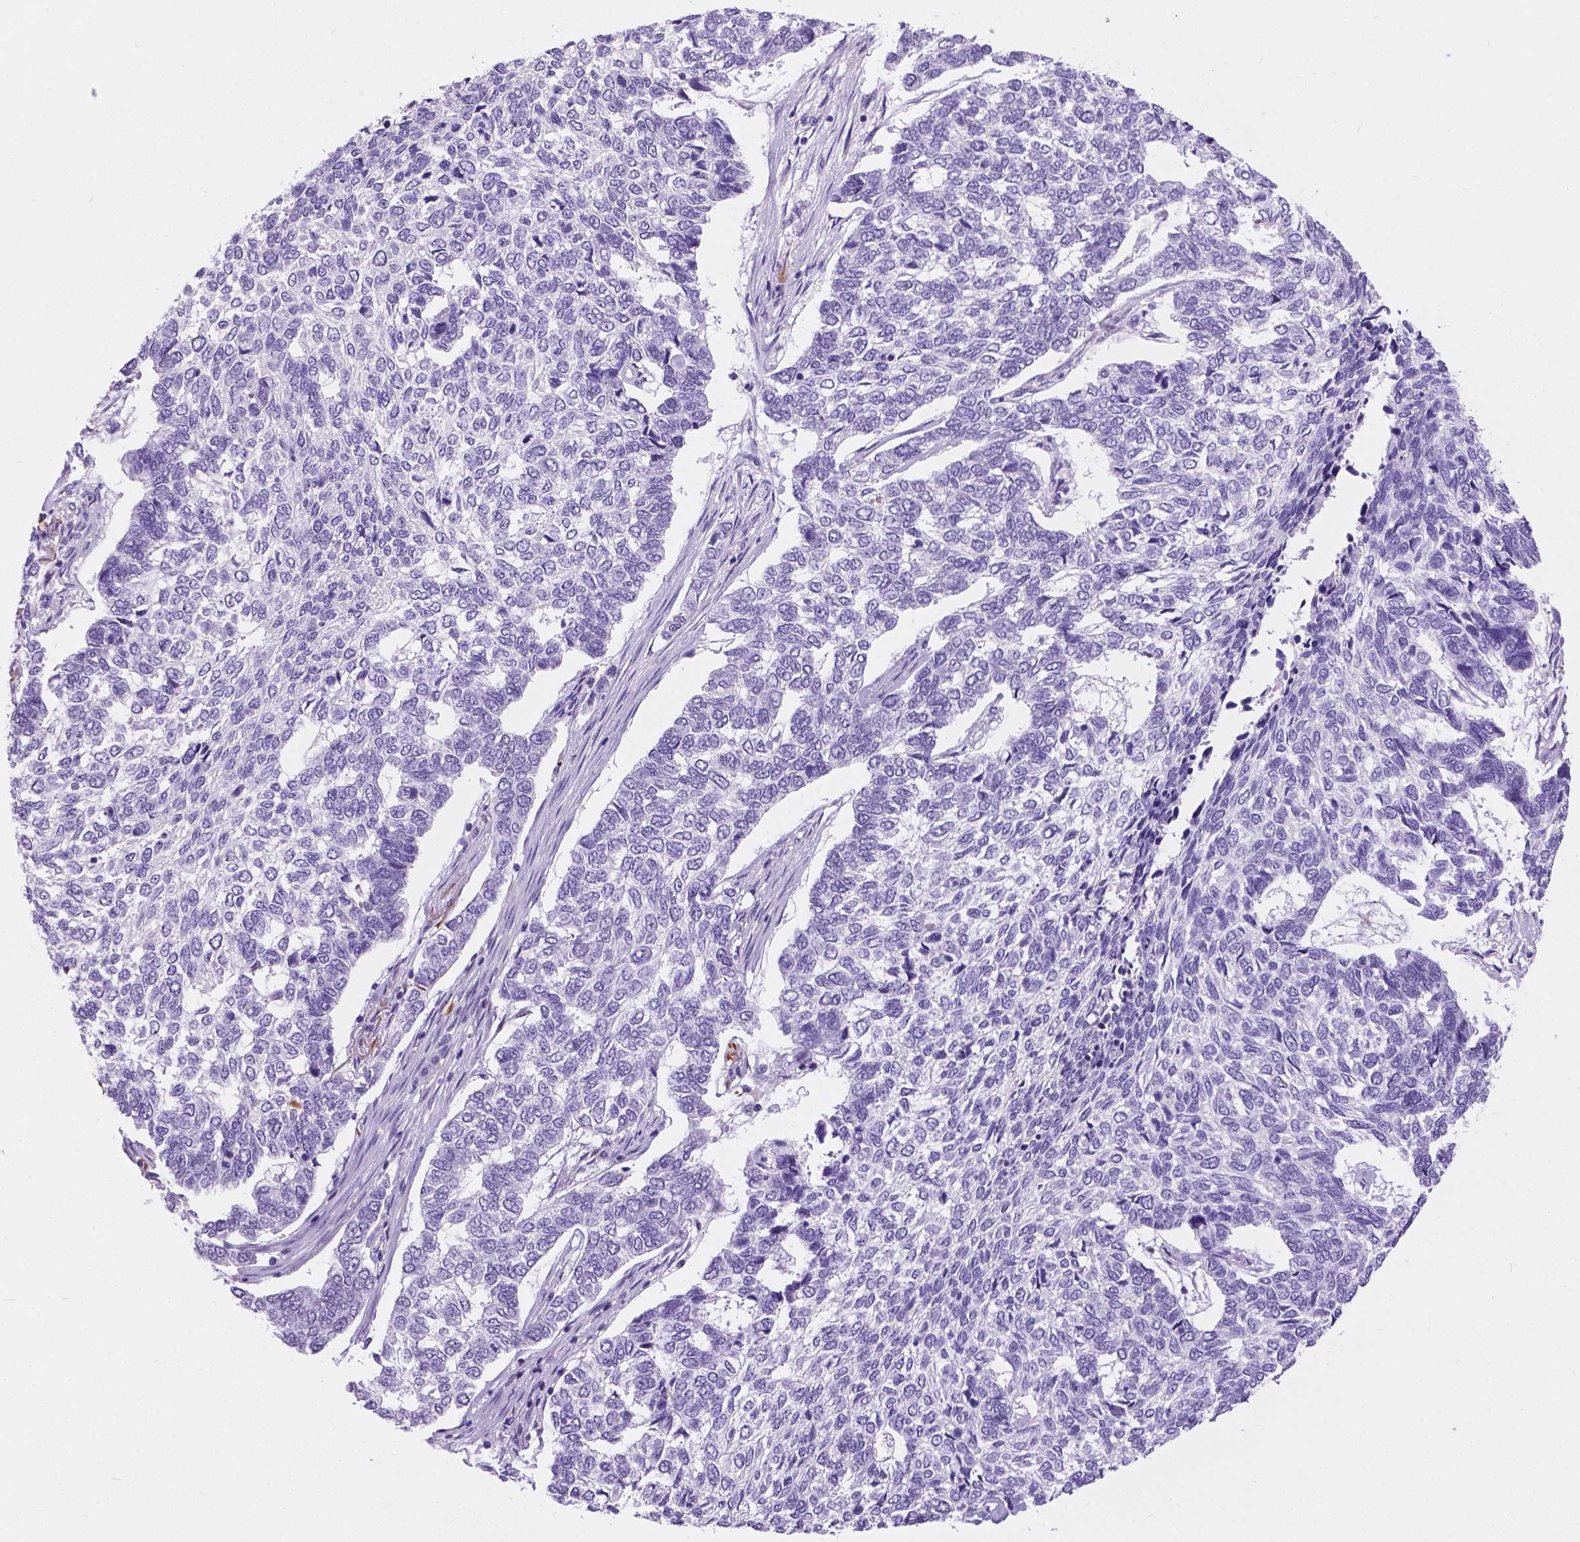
{"staining": {"intensity": "negative", "quantity": "none", "location": "none"}, "tissue": "skin cancer", "cell_type": "Tumor cells", "image_type": "cancer", "snomed": [{"axis": "morphology", "description": "Basal cell carcinoma"}, {"axis": "topography", "description": "Skin"}], "caption": "Tumor cells are negative for protein expression in human skin basal cell carcinoma.", "gene": "ARMS2", "patient": {"sex": "female", "age": 65}}